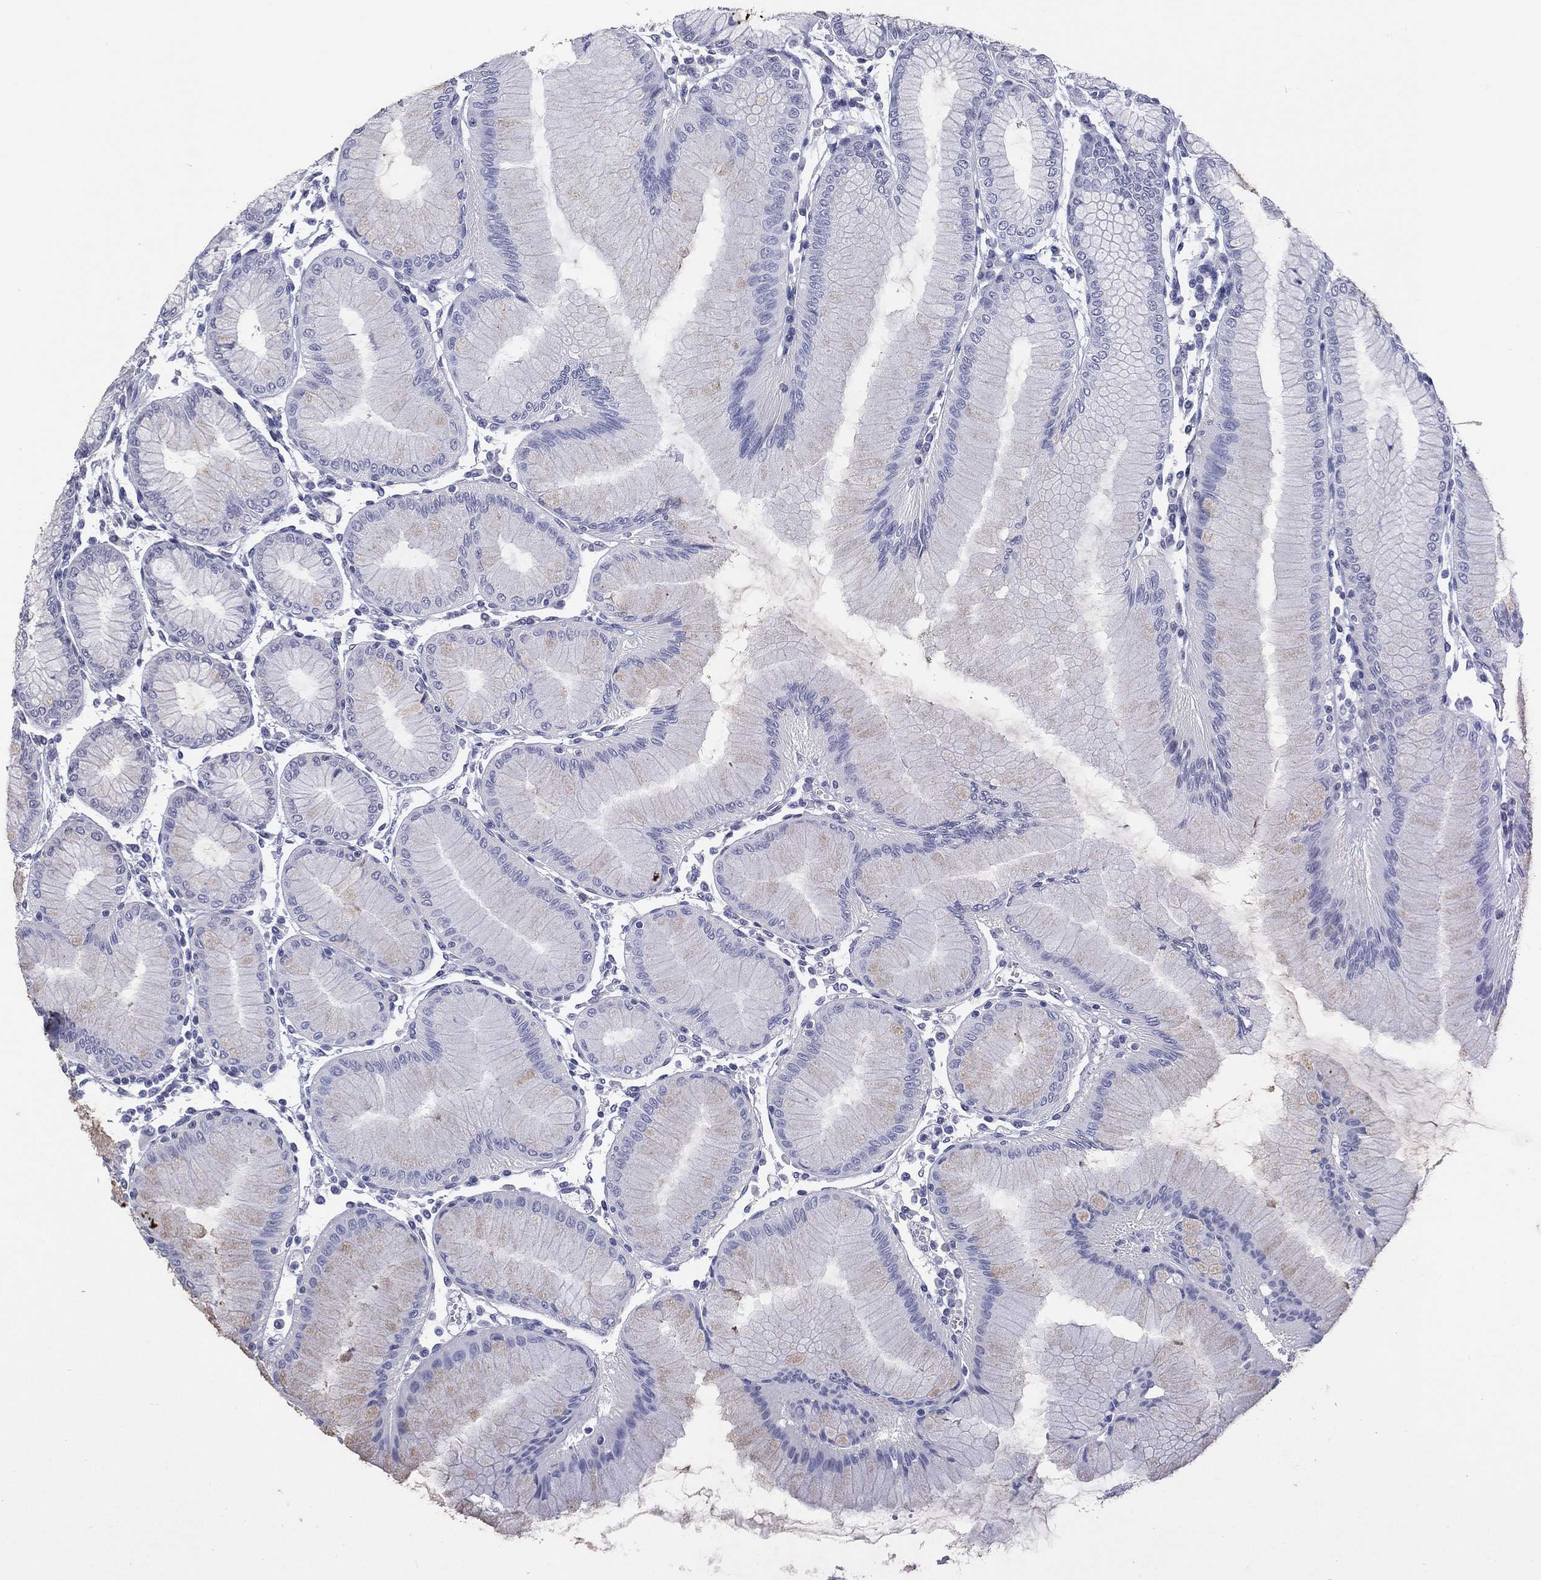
{"staining": {"intensity": "negative", "quantity": "none", "location": "none"}, "tissue": "stomach", "cell_type": "Glandular cells", "image_type": "normal", "snomed": [{"axis": "morphology", "description": "Normal tissue, NOS"}, {"axis": "topography", "description": "Stomach"}], "caption": "An immunohistochemistry micrograph of benign stomach is shown. There is no staining in glandular cells of stomach. (DAB immunohistochemistry visualized using brightfield microscopy, high magnification).", "gene": "SSX1", "patient": {"sex": "female", "age": 57}}